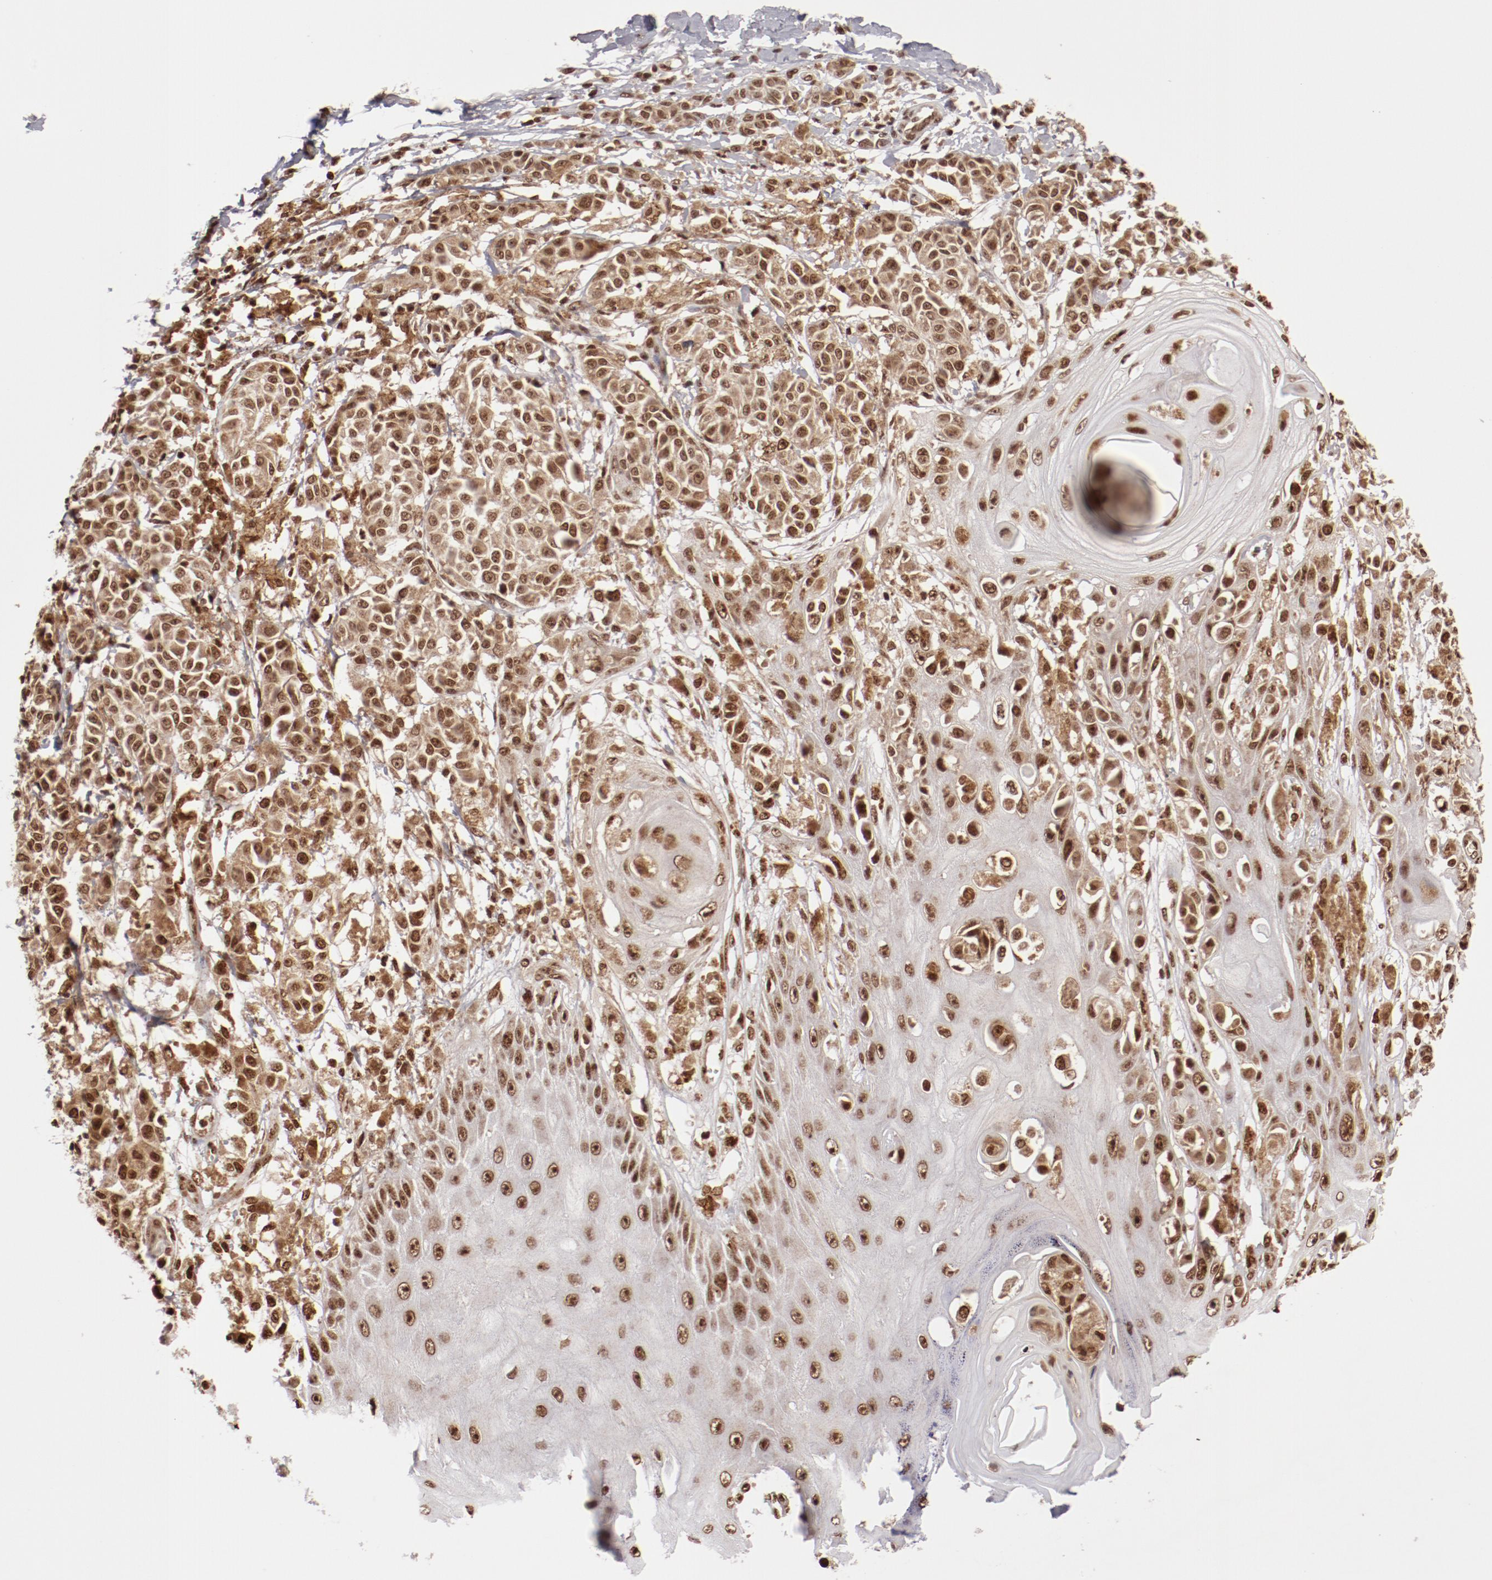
{"staining": {"intensity": "moderate", "quantity": ">75%", "location": "nuclear"}, "tissue": "melanoma", "cell_type": "Tumor cells", "image_type": "cancer", "snomed": [{"axis": "morphology", "description": "Malignant melanoma, NOS"}, {"axis": "topography", "description": "Skin"}], "caption": "IHC staining of melanoma, which exhibits medium levels of moderate nuclear staining in about >75% of tumor cells indicating moderate nuclear protein positivity. The staining was performed using DAB (3,3'-diaminobenzidine) (brown) for protein detection and nuclei were counterstained in hematoxylin (blue).", "gene": "ABL2", "patient": {"sex": "male", "age": 76}}